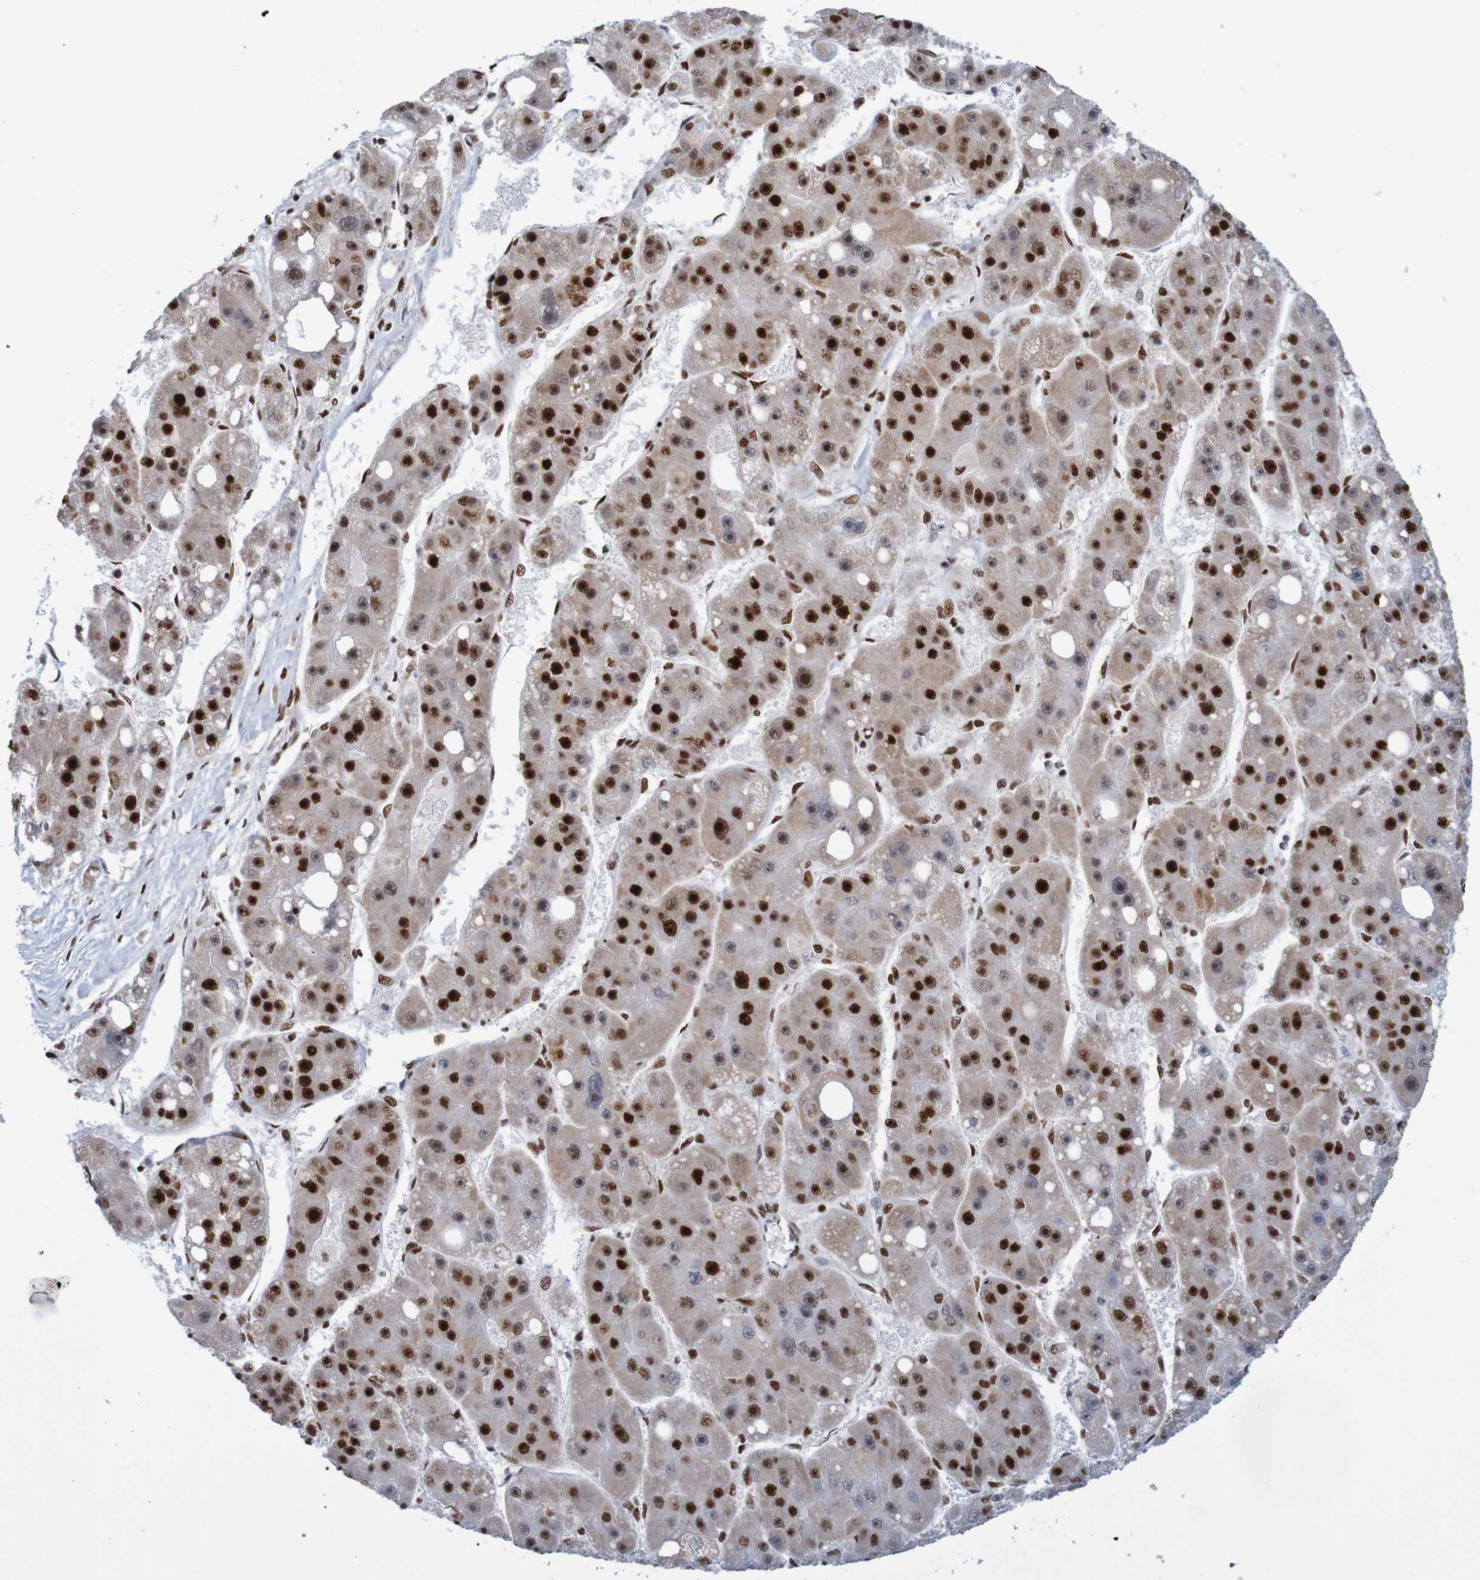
{"staining": {"intensity": "strong", "quantity": ">75%", "location": "nuclear"}, "tissue": "liver cancer", "cell_type": "Tumor cells", "image_type": "cancer", "snomed": [{"axis": "morphology", "description": "Carcinoma, Hepatocellular, NOS"}, {"axis": "topography", "description": "Liver"}], "caption": "Strong nuclear expression for a protein is present in about >75% of tumor cells of liver cancer (hepatocellular carcinoma) using immunohistochemistry.", "gene": "THRAP3", "patient": {"sex": "female", "age": 61}}